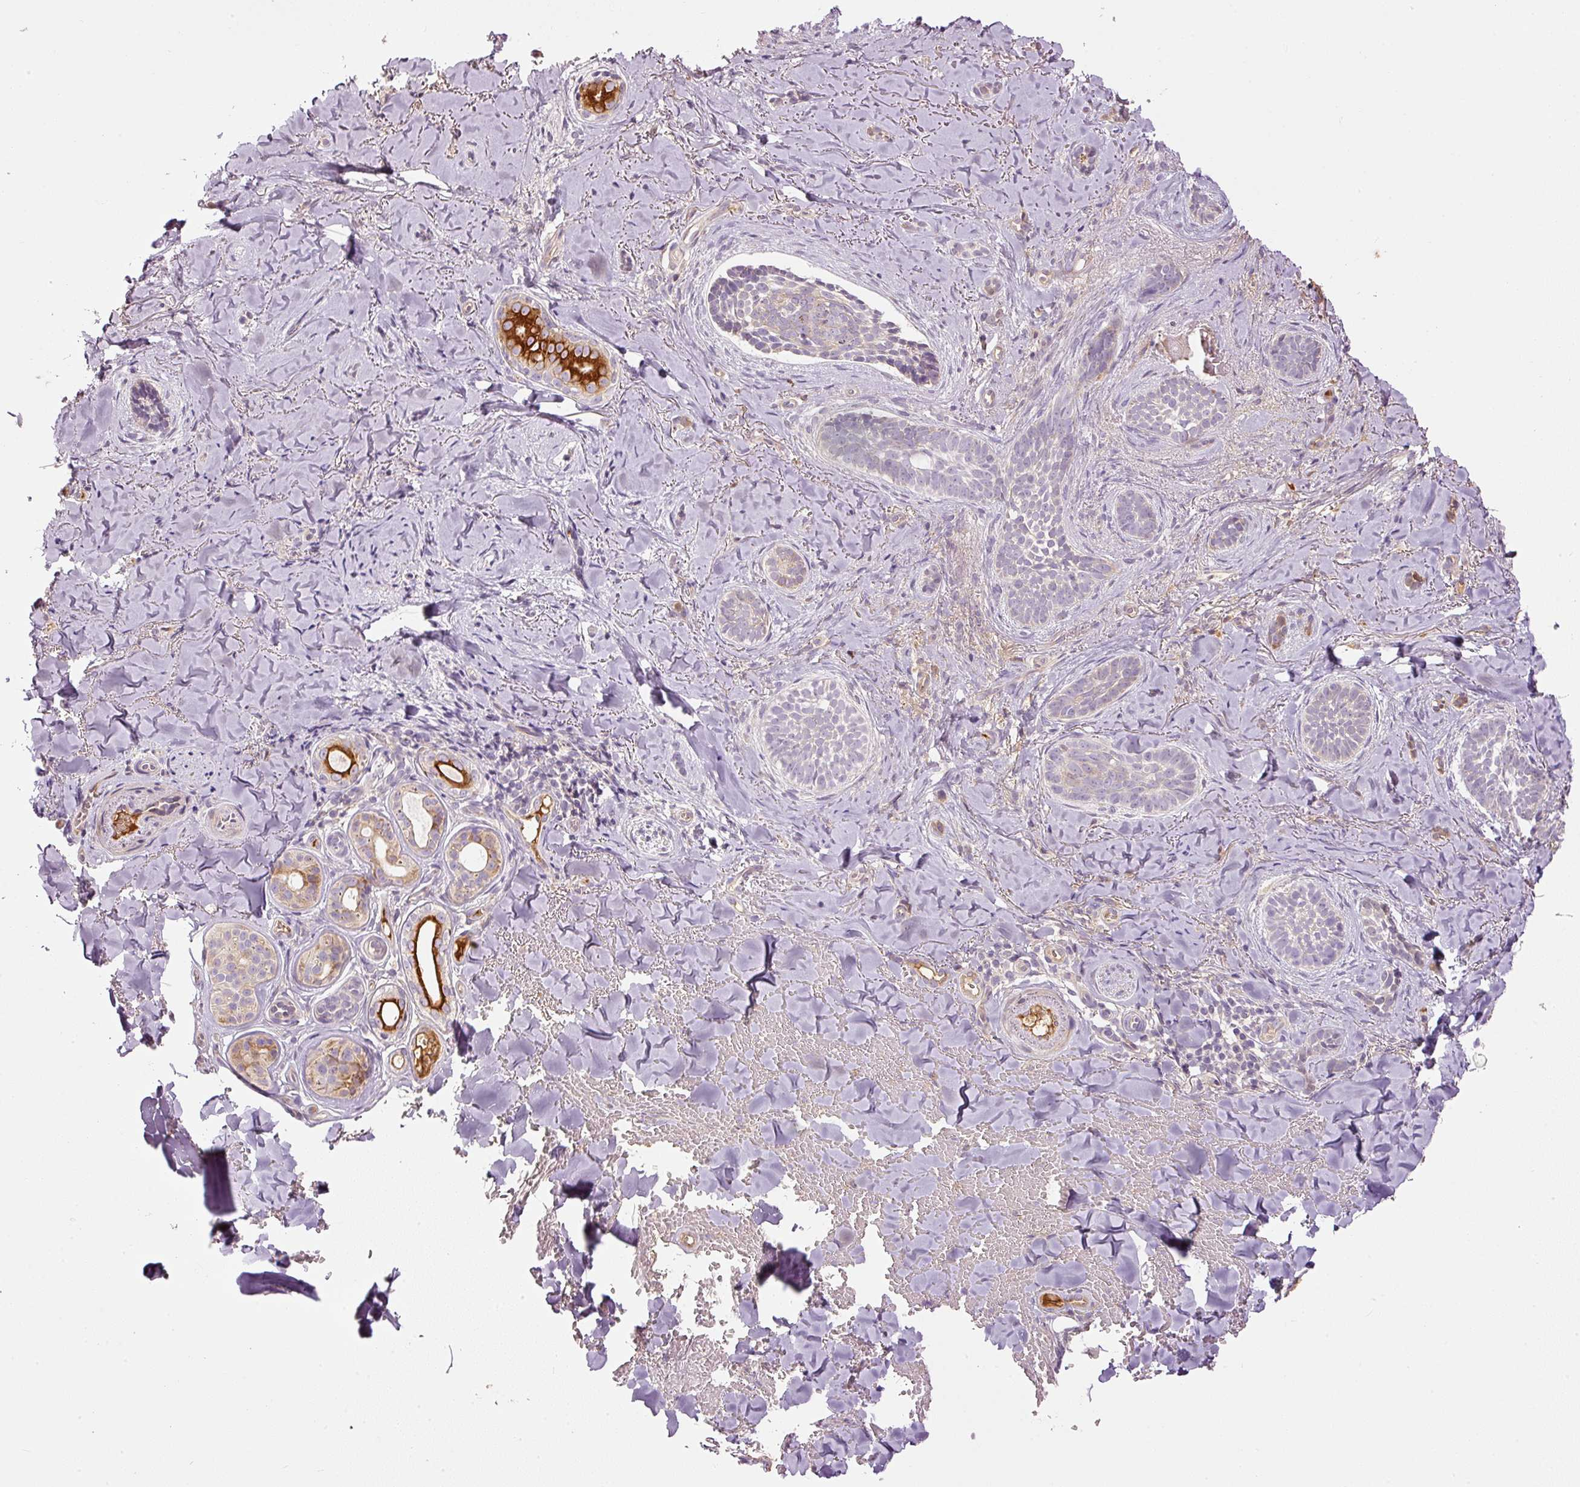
{"staining": {"intensity": "moderate", "quantity": "<25%", "location": "cytoplasmic/membranous"}, "tissue": "skin cancer", "cell_type": "Tumor cells", "image_type": "cancer", "snomed": [{"axis": "morphology", "description": "Basal cell carcinoma"}, {"axis": "topography", "description": "Skin"}], "caption": "Moderate cytoplasmic/membranous positivity is appreciated in about <25% of tumor cells in skin cancer (basal cell carcinoma). (DAB = brown stain, brightfield microscopy at high magnification).", "gene": "SERPING1", "patient": {"sex": "female", "age": 55}}